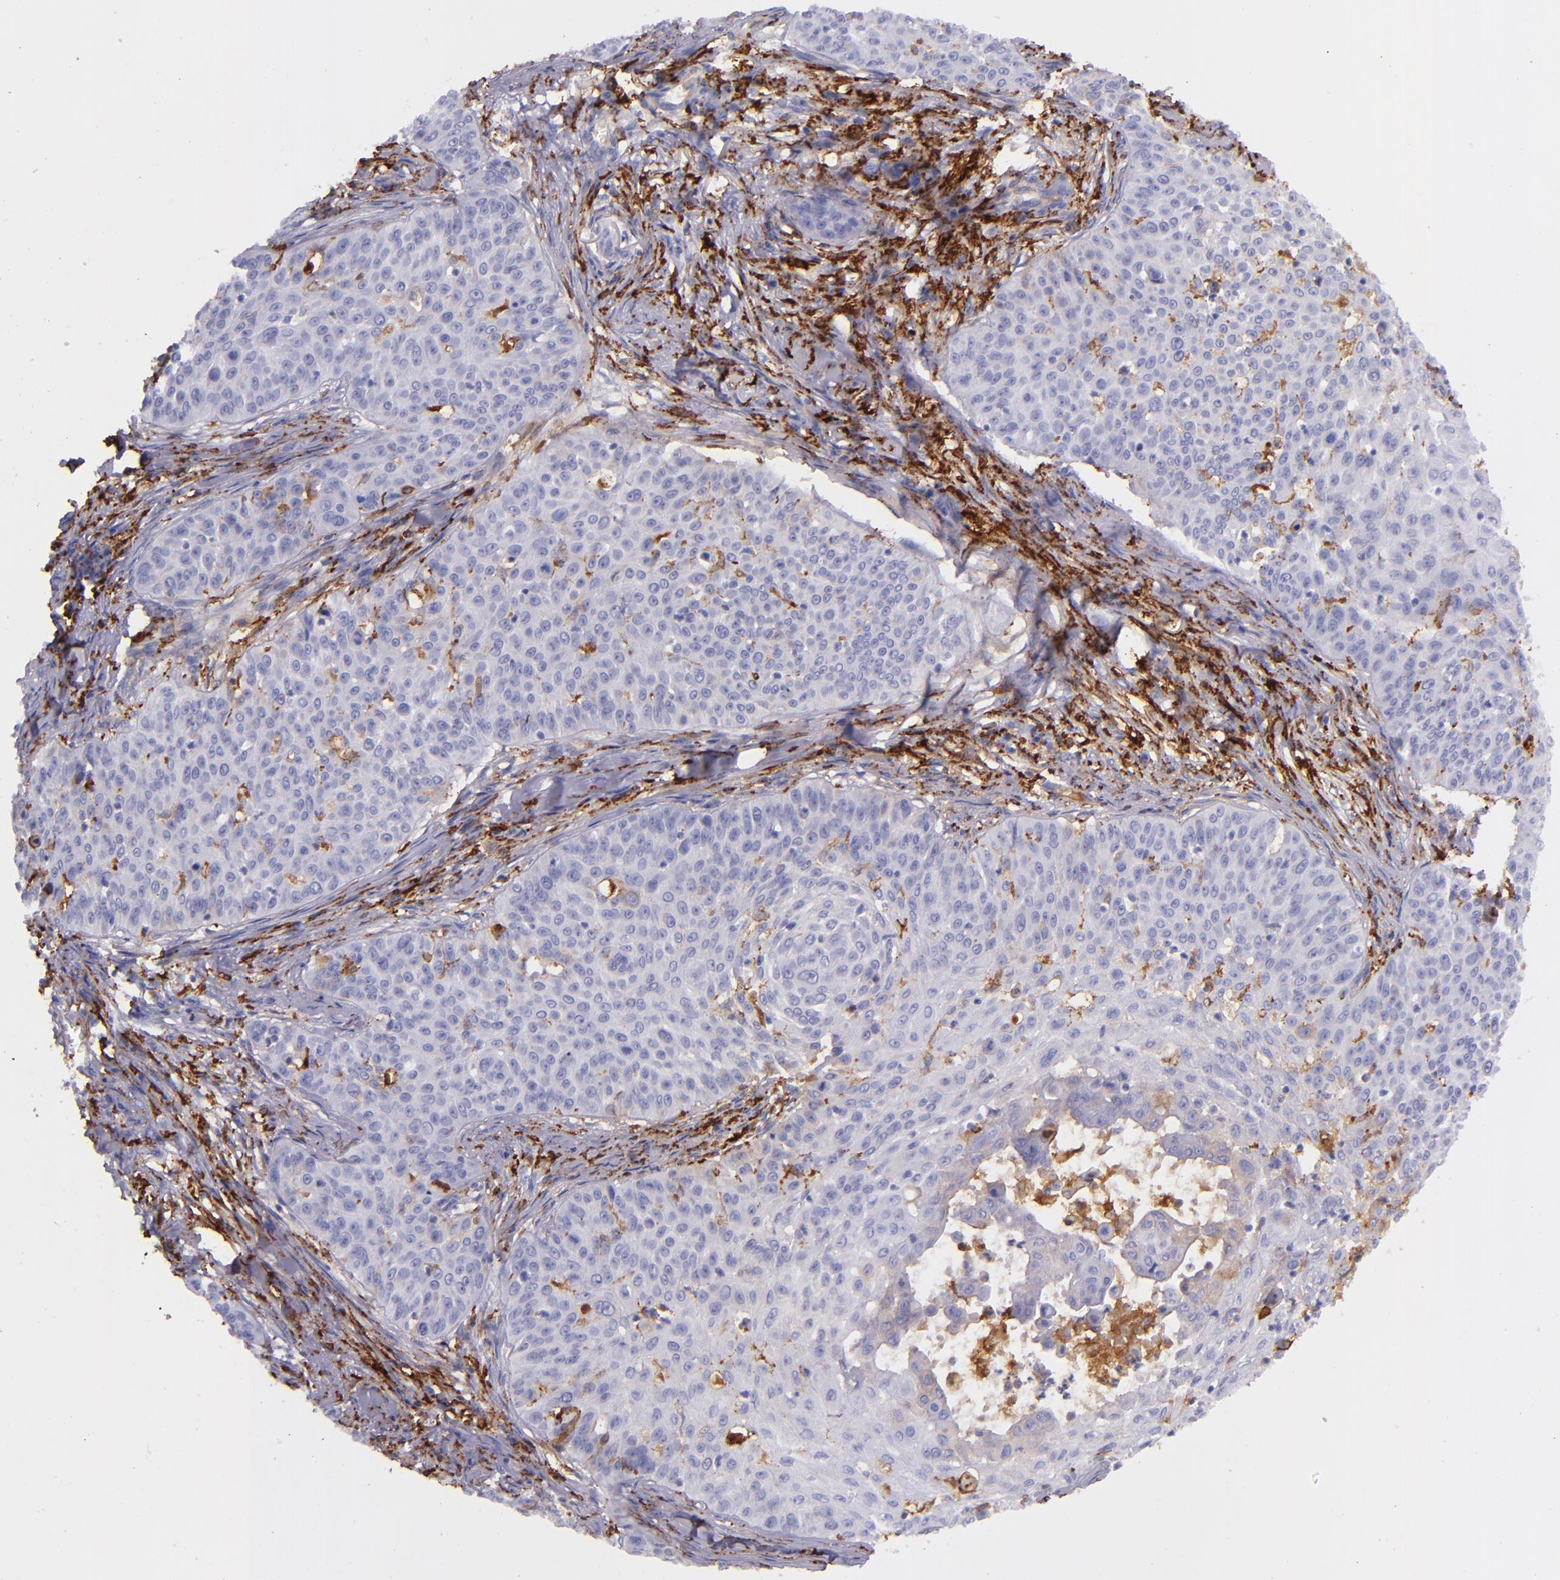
{"staining": {"intensity": "negative", "quantity": "none", "location": "none"}, "tissue": "skin cancer", "cell_type": "Tumor cells", "image_type": "cancer", "snomed": [{"axis": "morphology", "description": "Squamous cell carcinoma, NOS"}, {"axis": "topography", "description": "Skin"}], "caption": "High magnification brightfield microscopy of squamous cell carcinoma (skin) stained with DAB (brown) and counterstained with hematoxylin (blue): tumor cells show no significant positivity.", "gene": "CD163", "patient": {"sex": "male", "age": 82}}